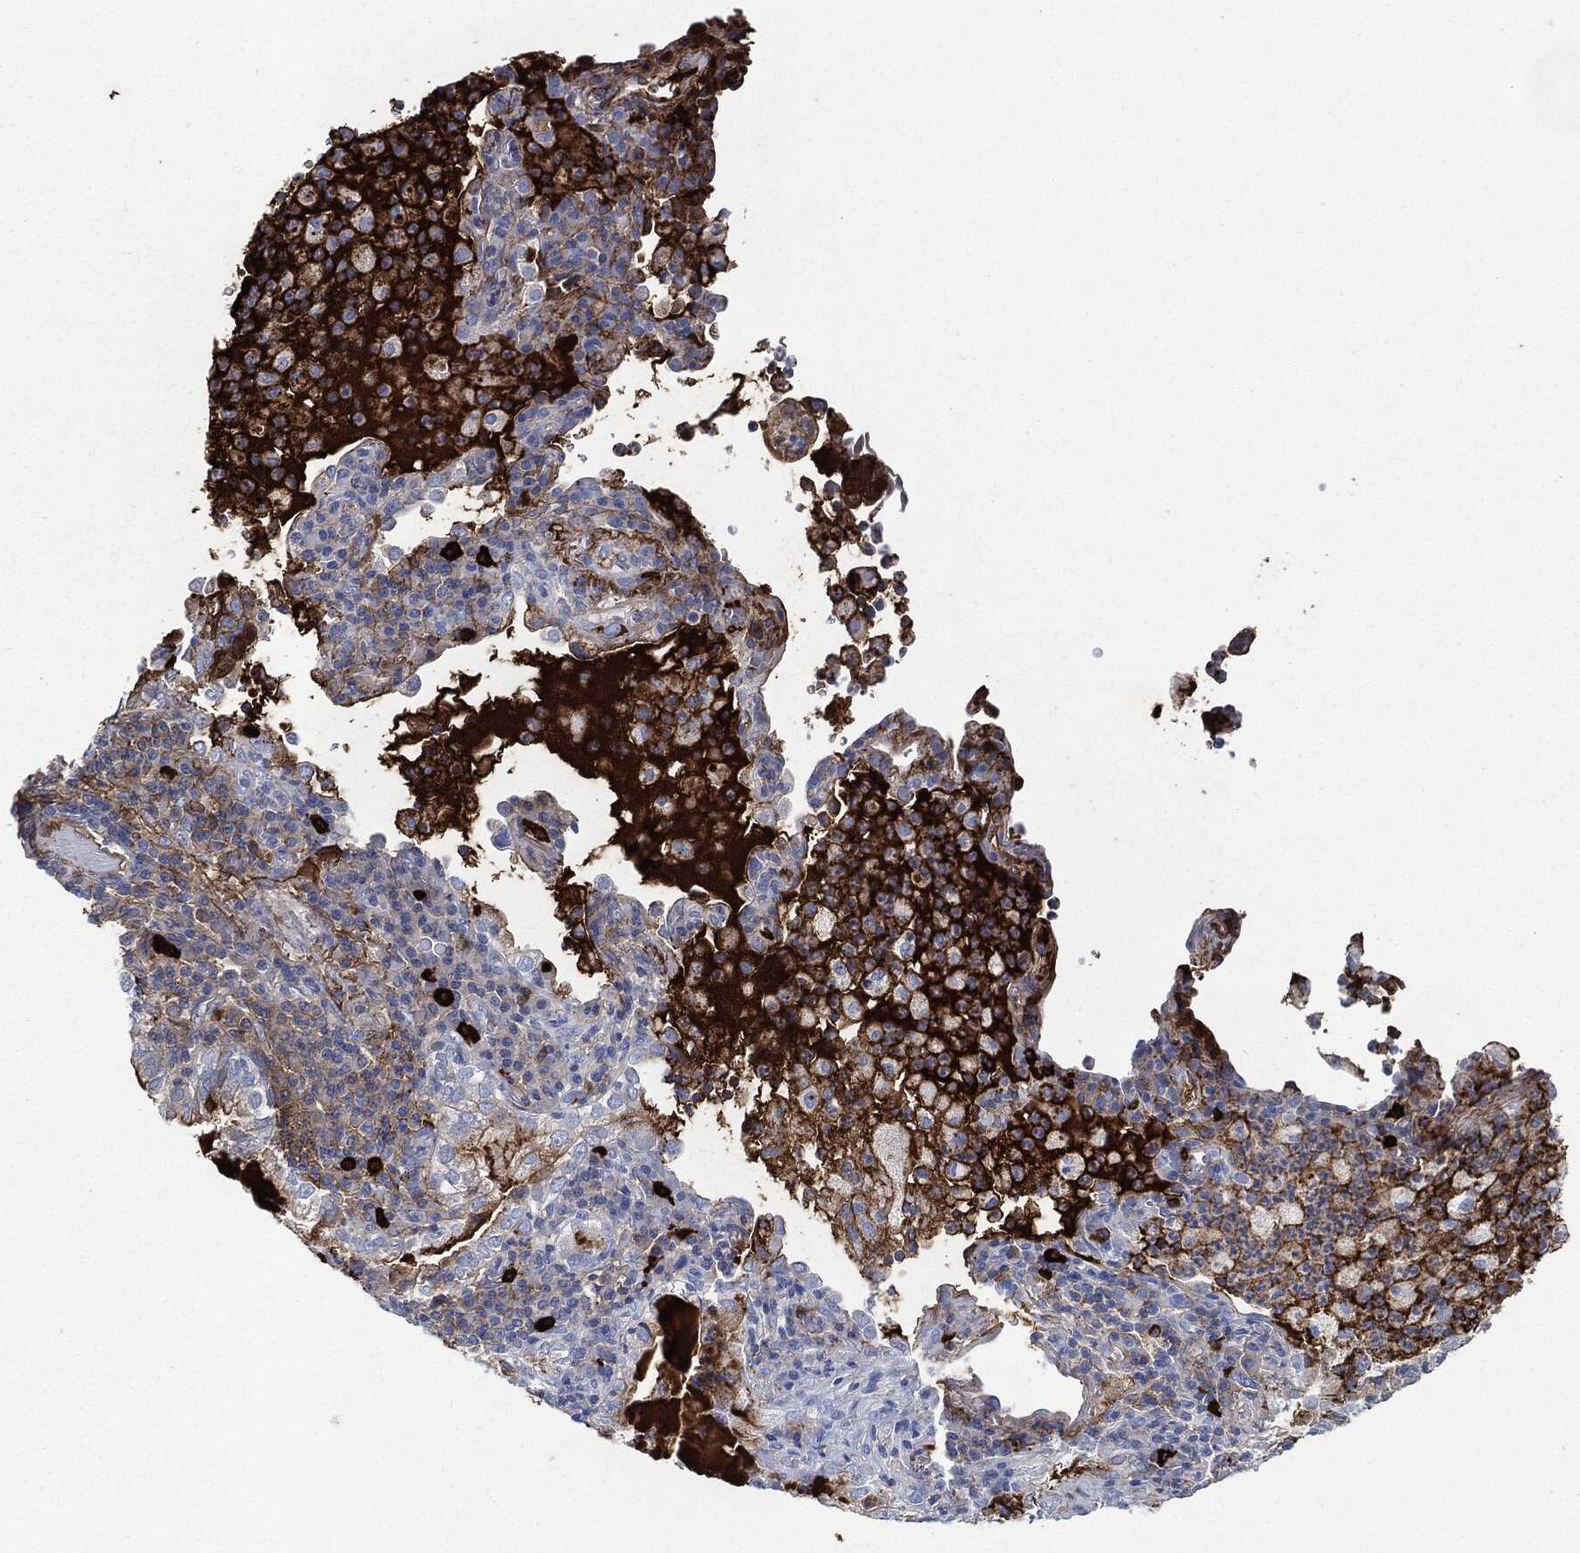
{"staining": {"intensity": "moderate", "quantity": "<25%", "location": "cytoplasmic/membranous"}, "tissue": "lung cancer", "cell_type": "Tumor cells", "image_type": "cancer", "snomed": [{"axis": "morphology", "description": "Adenocarcinoma, NOS"}, {"axis": "topography", "description": "Lung"}], "caption": "Immunohistochemical staining of human adenocarcinoma (lung) exhibits moderate cytoplasmic/membranous protein expression in approximately <25% of tumor cells.", "gene": "IGLV6-57", "patient": {"sex": "female", "age": 73}}